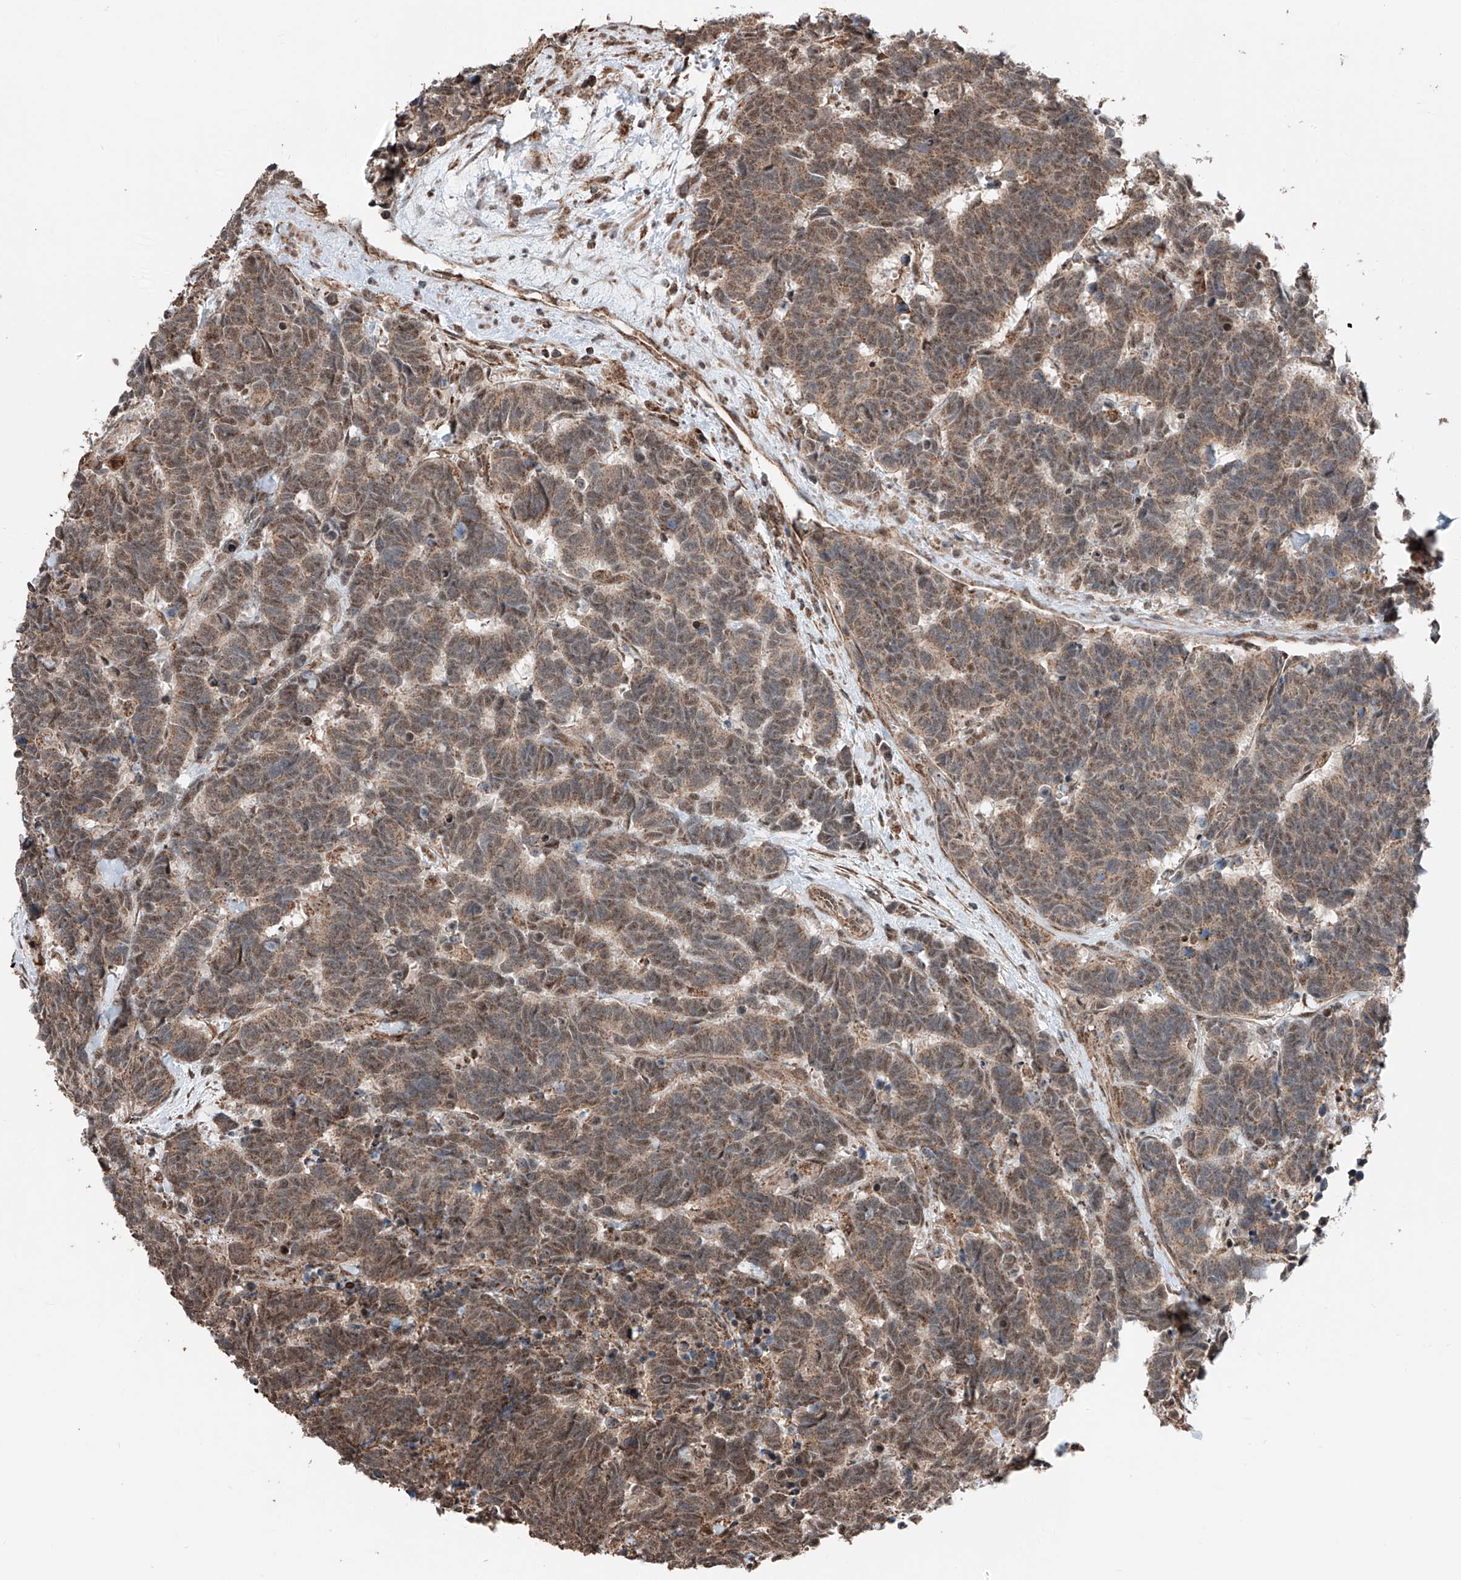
{"staining": {"intensity": "moderate", "quantity": ">75%", "location": "cytoplasmic/membranous"}, "tissue": "carcinoid", "cell_type": "Tumor cells", "image_type": "cancer", "snomed": [{"axis": "morphology", "description": "Carcinoma, NOS"}, {"axis": "morphology", "description": "Carcinoid, malignant, NOS"}, {"axis": "topography", "description": "Urinary bladder"}], "caption": "Protein expression analysis of carcinoid (malignant) reveals moderate cytoplasmic/membranous staining in approximately >75% of tumor cells. (IHC, brightfield microscopy, high magnification).", "gene": "ZNF445", "patient": {"sex": "male", "age": 57}}